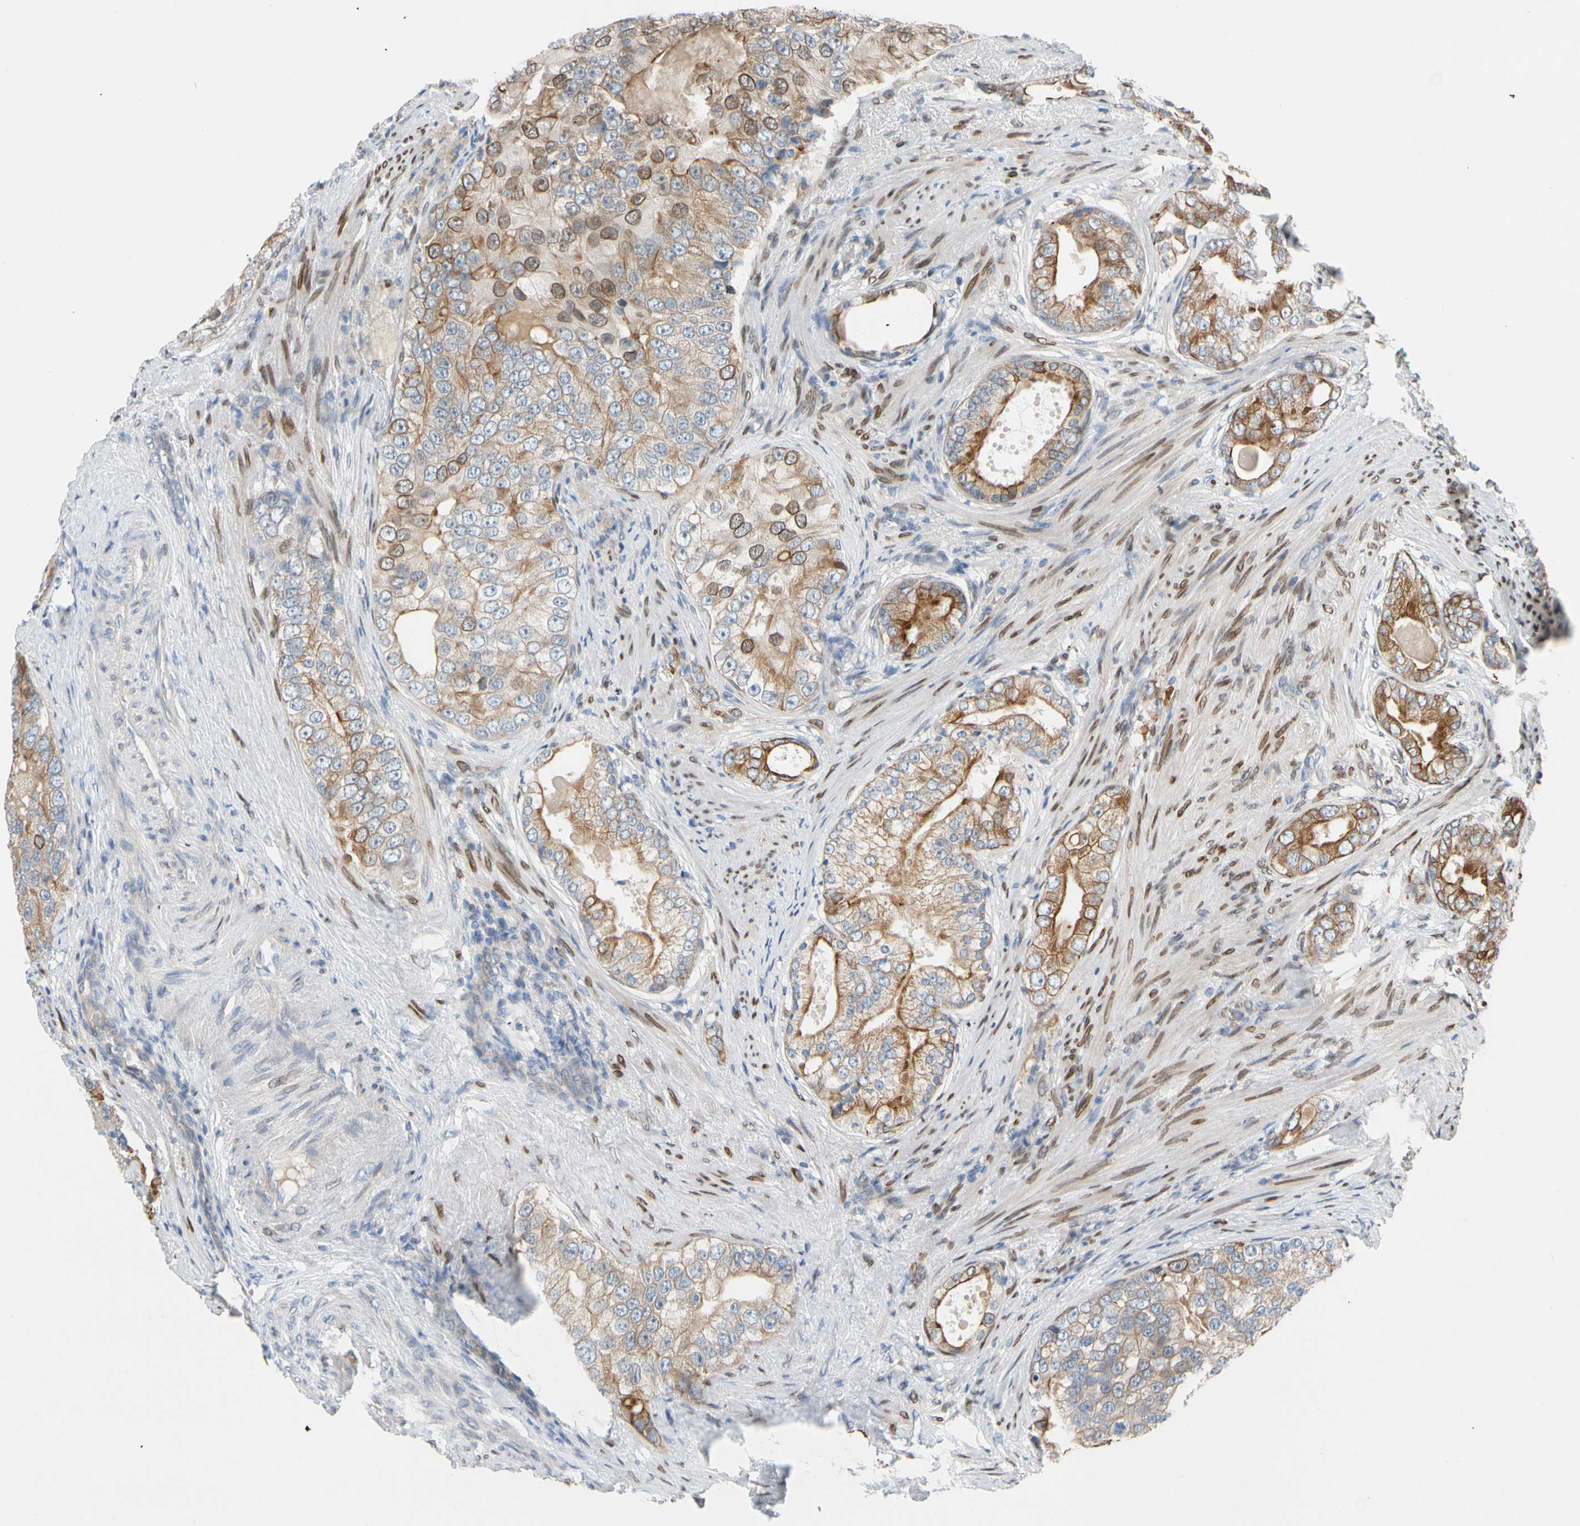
{"staining": {"intensity": "moderate", "quantity": ">75%", "location": "cytoplasmic/membranous,nuclear"}, "tissue": "prostate cancer", "cell_type": "Tumor cells", "image_type": "cancer", "snomed": [{"axis": "morphology", "description": "Adenocarcinoma, High grade"}, {"axis": "topography", "description": "Prostate"}], "caption": "The image demonstrates staining of prostate adenocarcinoma (high-grade), revealing moderate cytoplasmic/membranous and nuclear protein expression (brown color) within tumor cells.", "gene": "ZNF132", "patient": {"sex": "male", "age": 66}}